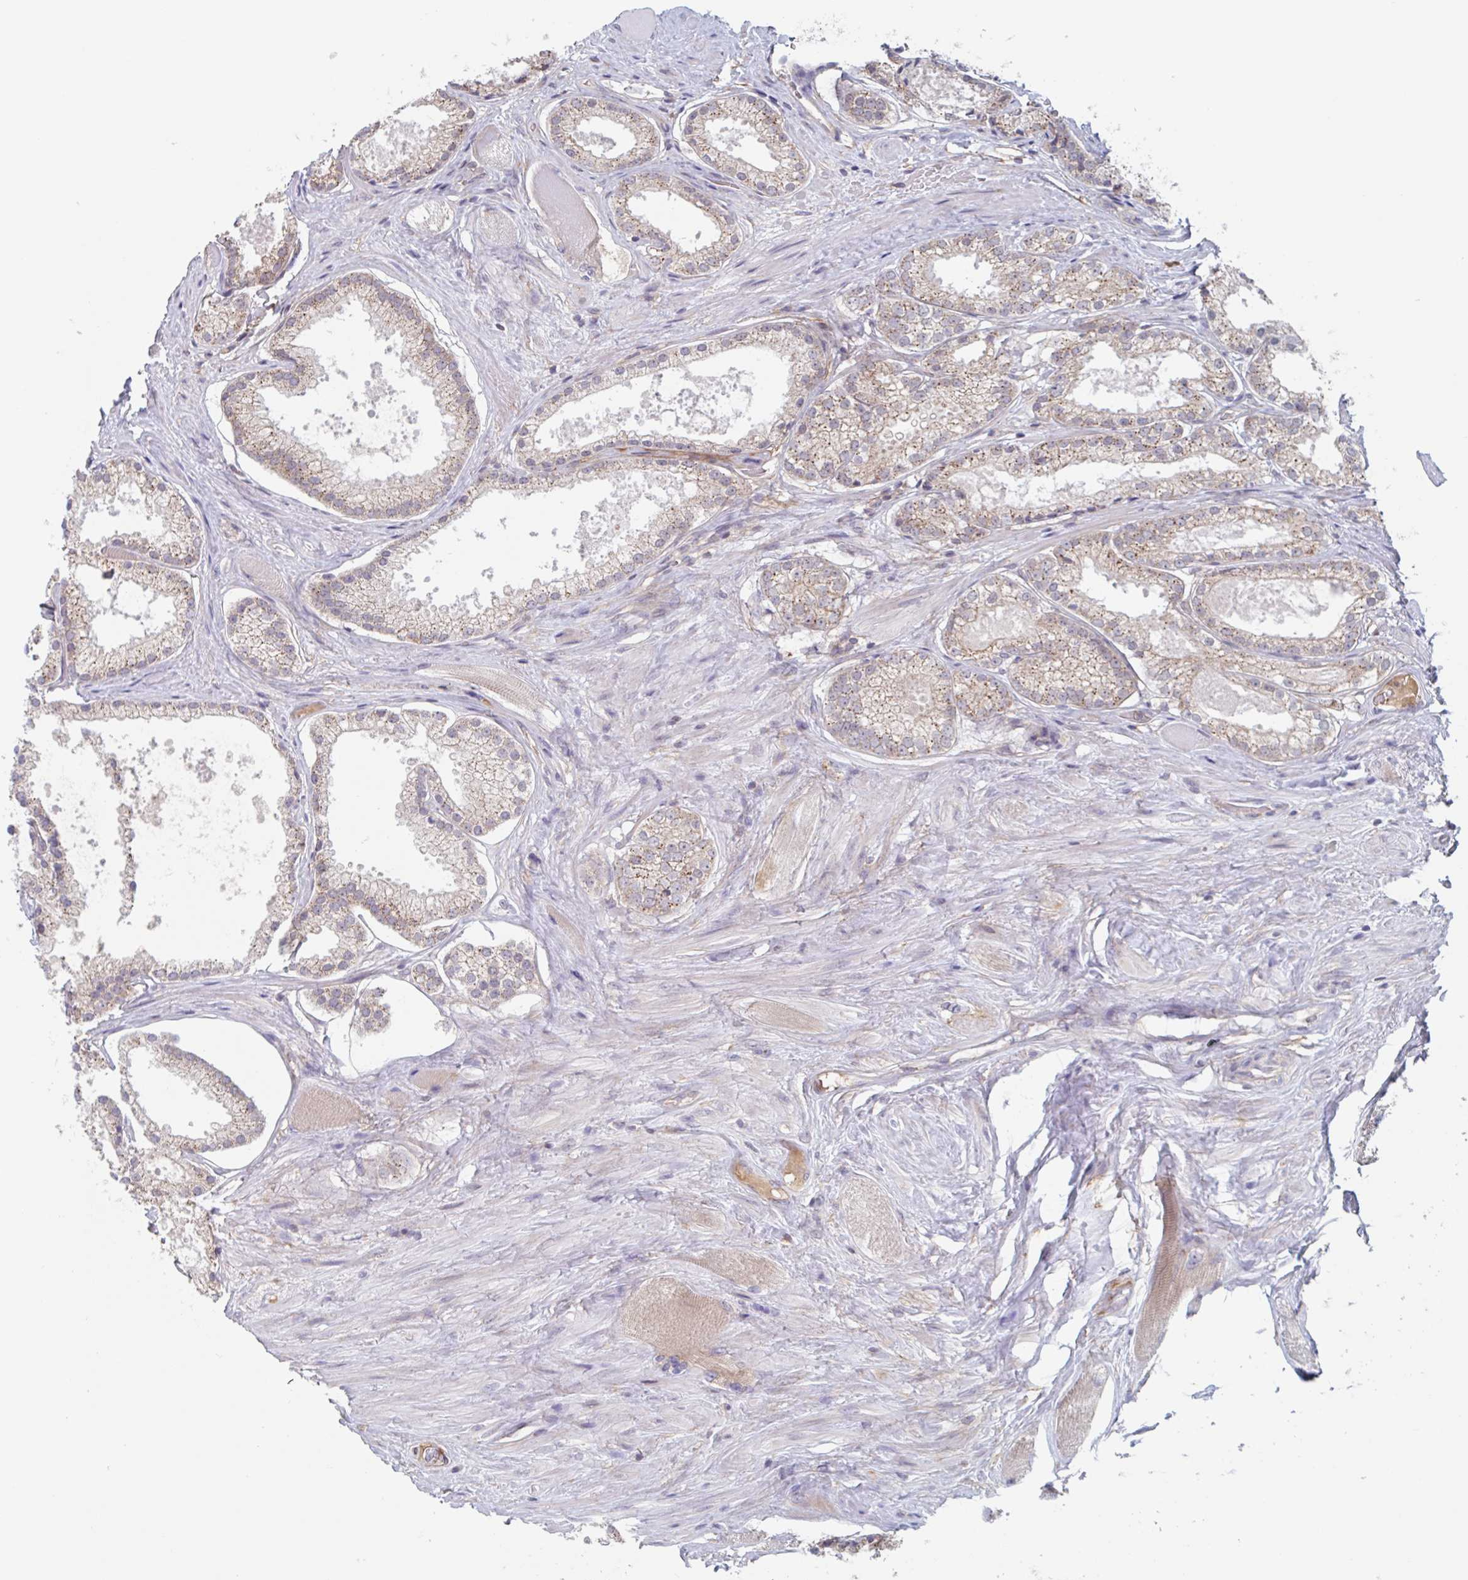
{"staining": {"intensity": "moderate", "quantity": ">75%", "location": "cytoplasmic/membranous"}, "tissue": "prostate cancer", "cell_type": "Tumor cells", "image_type": "cancer", "snomed": [{"axis": "morphology", "description": "Adenocarcinoma, High grade"}, {"axis": "topography", "description": "Prostate"}], "caption": "About >75% of tumor cells in human prostate cancer (adenocarcinoma (high-grade)) display moderate cytoplasmic/membranous protein positivity as visualized by brown immunohistochemical staining.", "gene": "SURF1", "patient": {"sex": "male", "age": 68}}